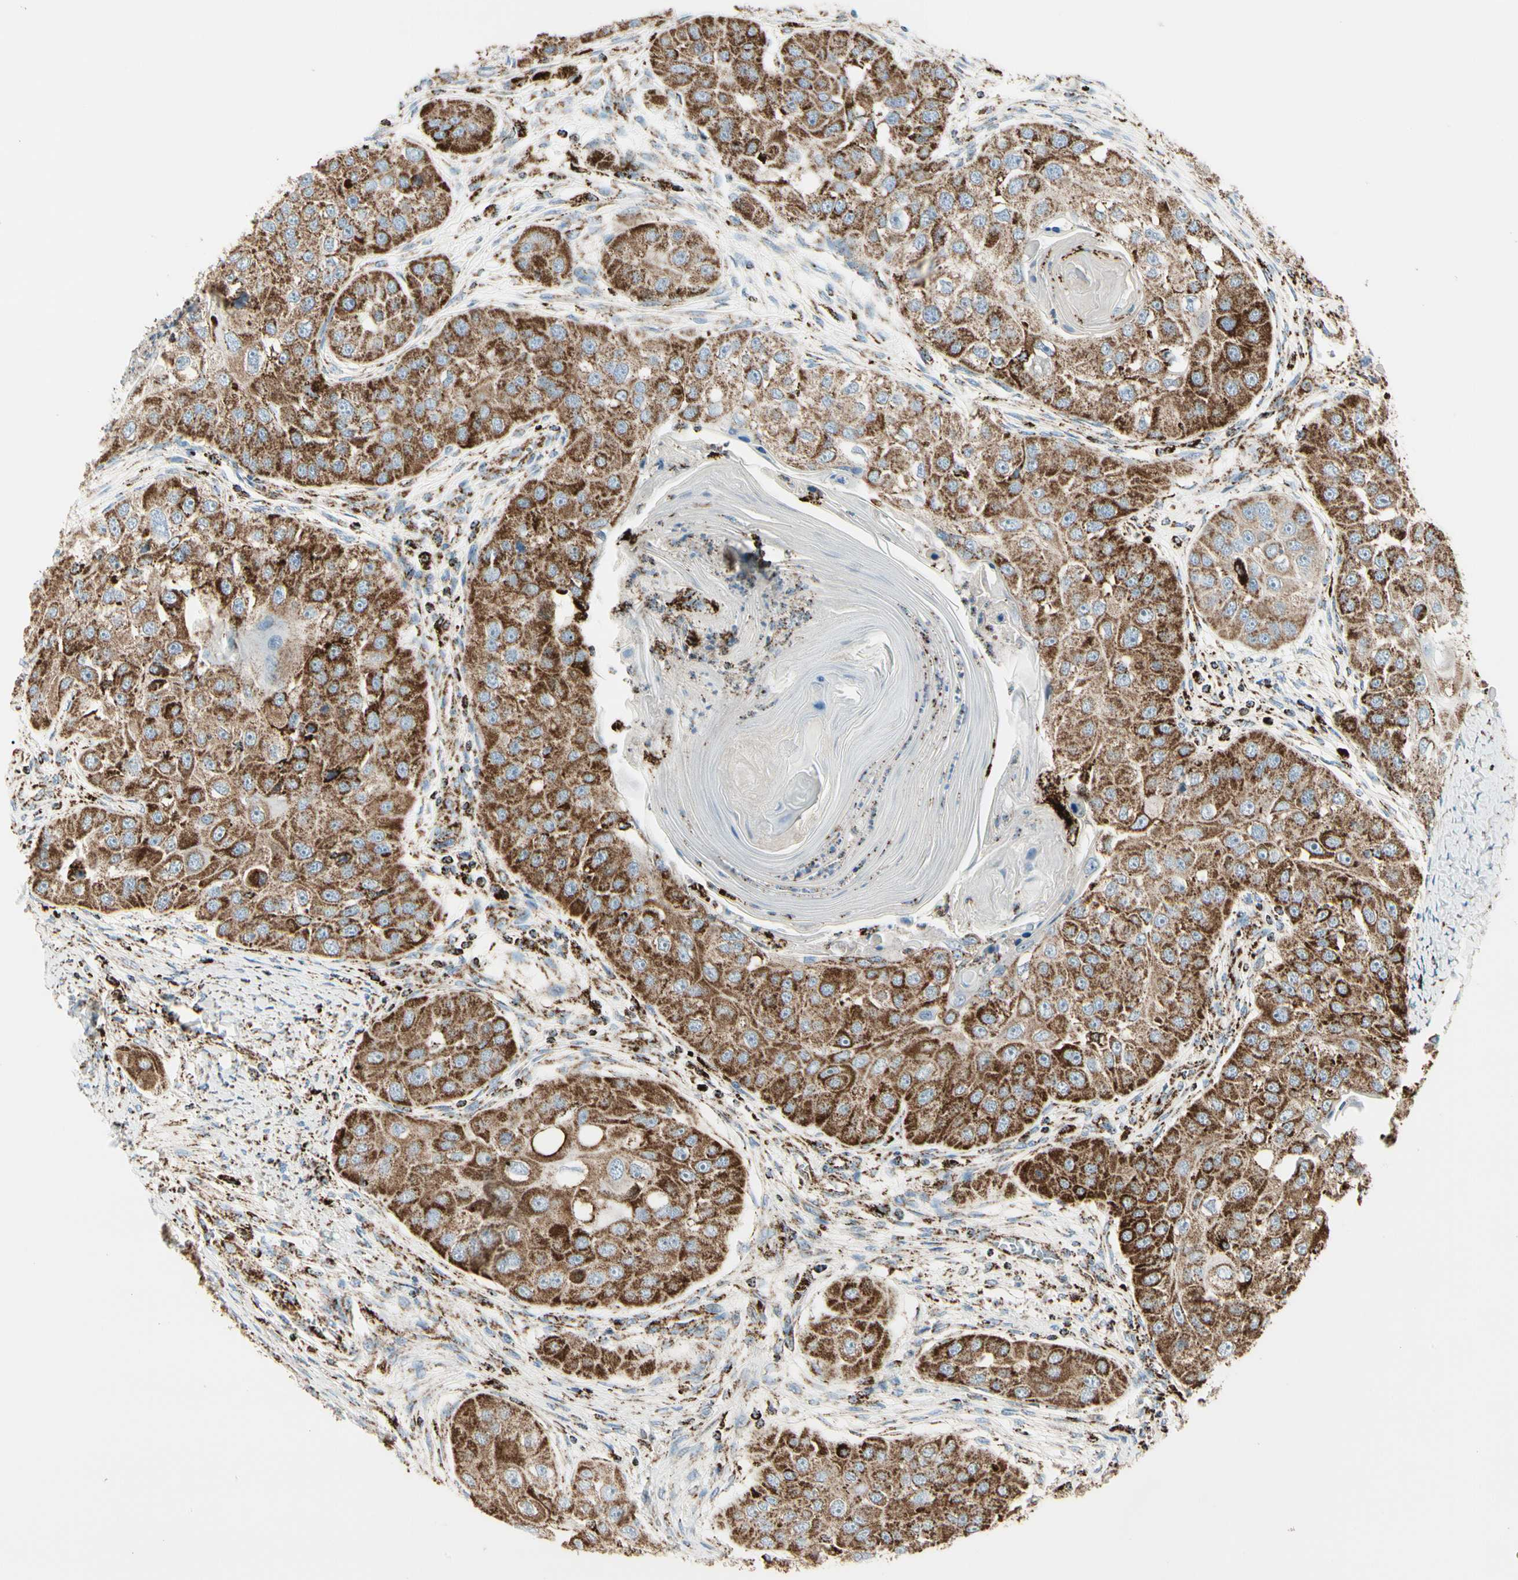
{"staining": {"intensity": "strong", "quantity": ">75%", "location": "cytoplasmic/membranous"}, "tissue": "head and neck cancer", "cell_type": "Tumor cells", "image_type": "cancer", "snomed": [{"axis": "morphology", "description": "Normal tissue, NOS"}, {"axis": "morphology", "description": "Squamous cell carcinoma, NOS"}, {"axis": "topography", "description": "Skeletal muscle"}, {"axis": "topography", "description": "Head-Neck"}], "caption": "High-power microscopy captured an immunohistochemistry (IHC) image of head and neck cancer (squamous cell carcinoma), revealing strong cytoplasmic/membranous staining in about >75% of tumor cells. Ihc stains the protein of interest in brown and the nuclei are stained blue.", "gene": "ME2", "patient": {"sex": "male", "age": 51}}